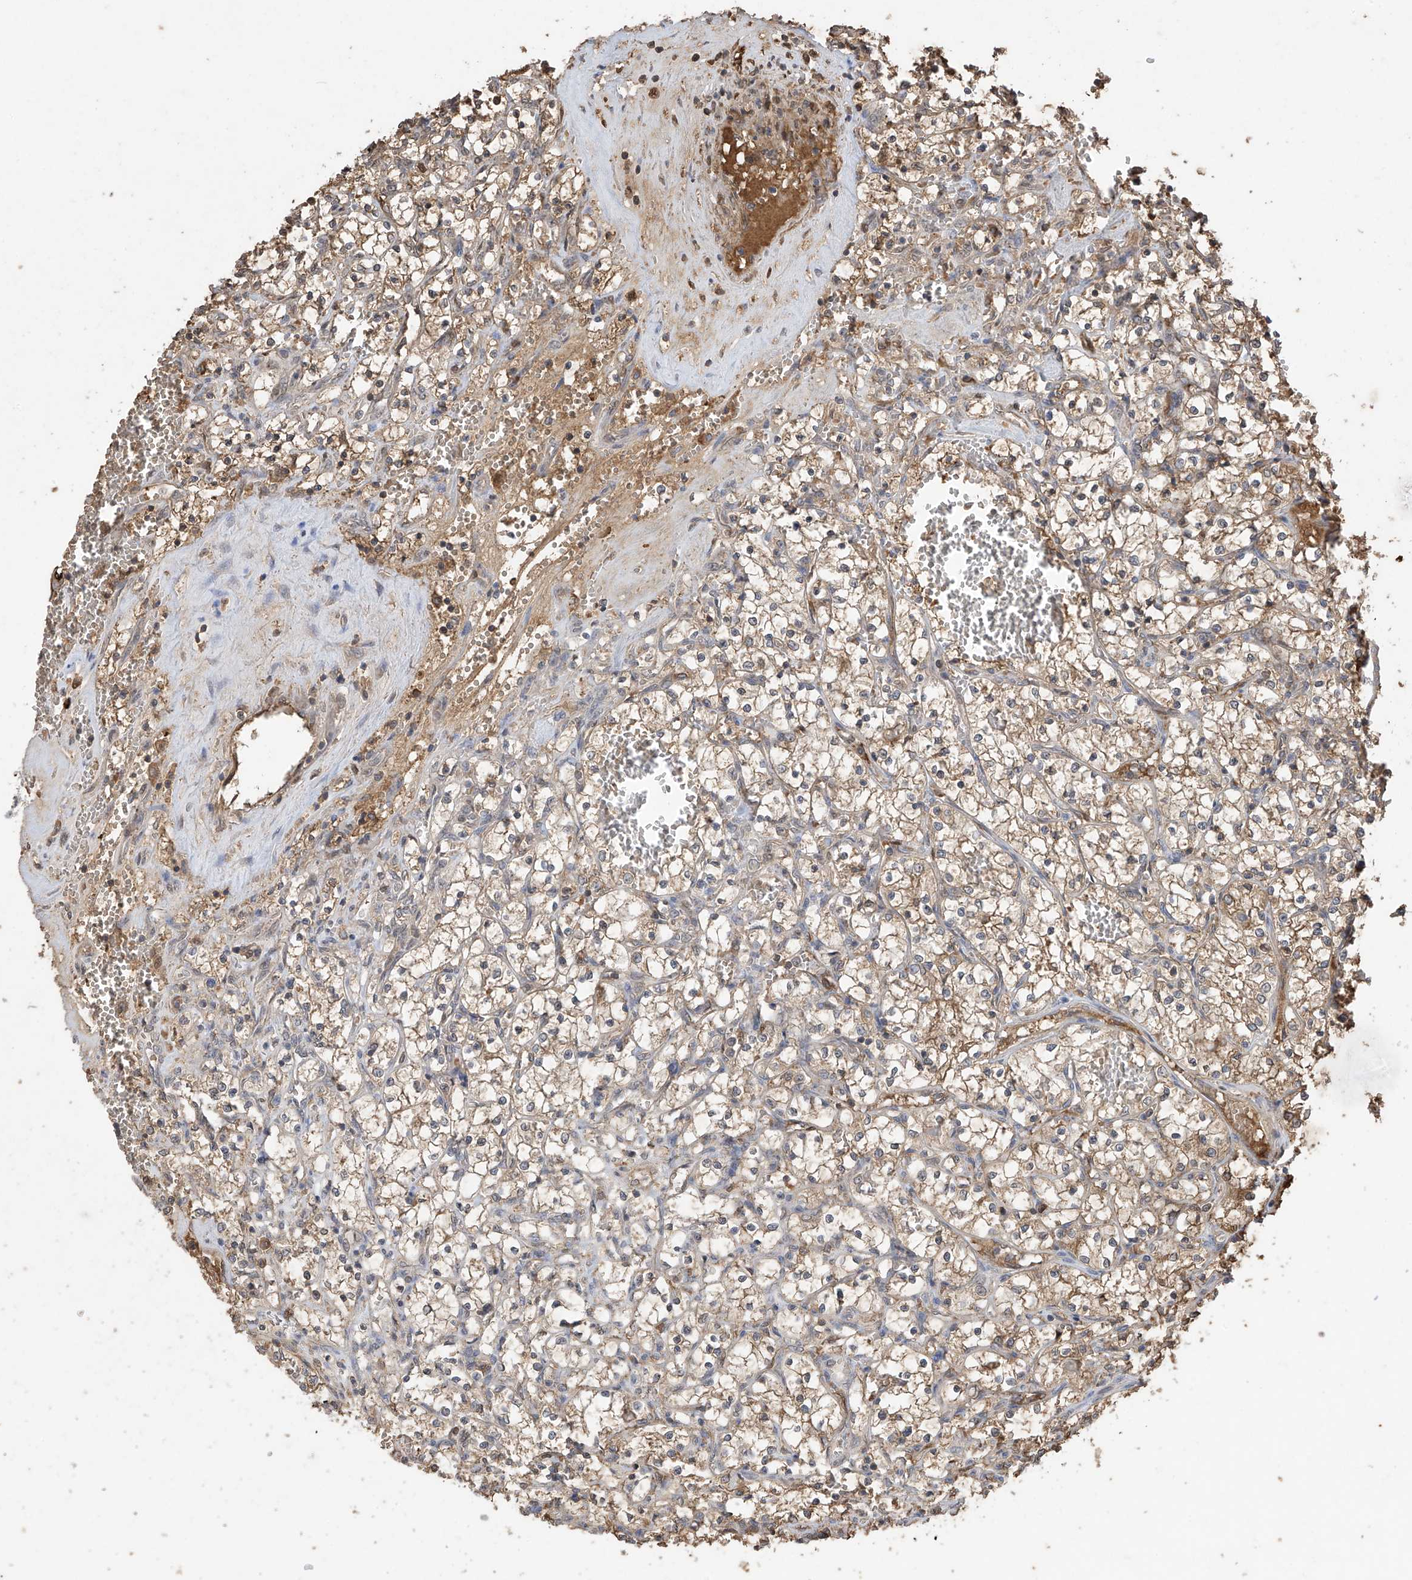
{"staining": {"intensity": "moderate", "quantity": "25%-75%", "location": "cytoplasmic/membranous"}, "tissue": "renal cancer", "cell_type": "Tumor cells", "image_type": "cancer", "snomed": [{"axis": "morphology", "description": "Adenocarcinoma, NOS"}, {"axis": "topography", "description": "Kidney"}], "caption": "The immunohistochemical stain labels moderate cytoplasmic/membranous expression in tumor cells of adenocarcinoma (renal) tissue.", "gene": "PNPT1", "patient": {"sex": "female", "age": 69}}